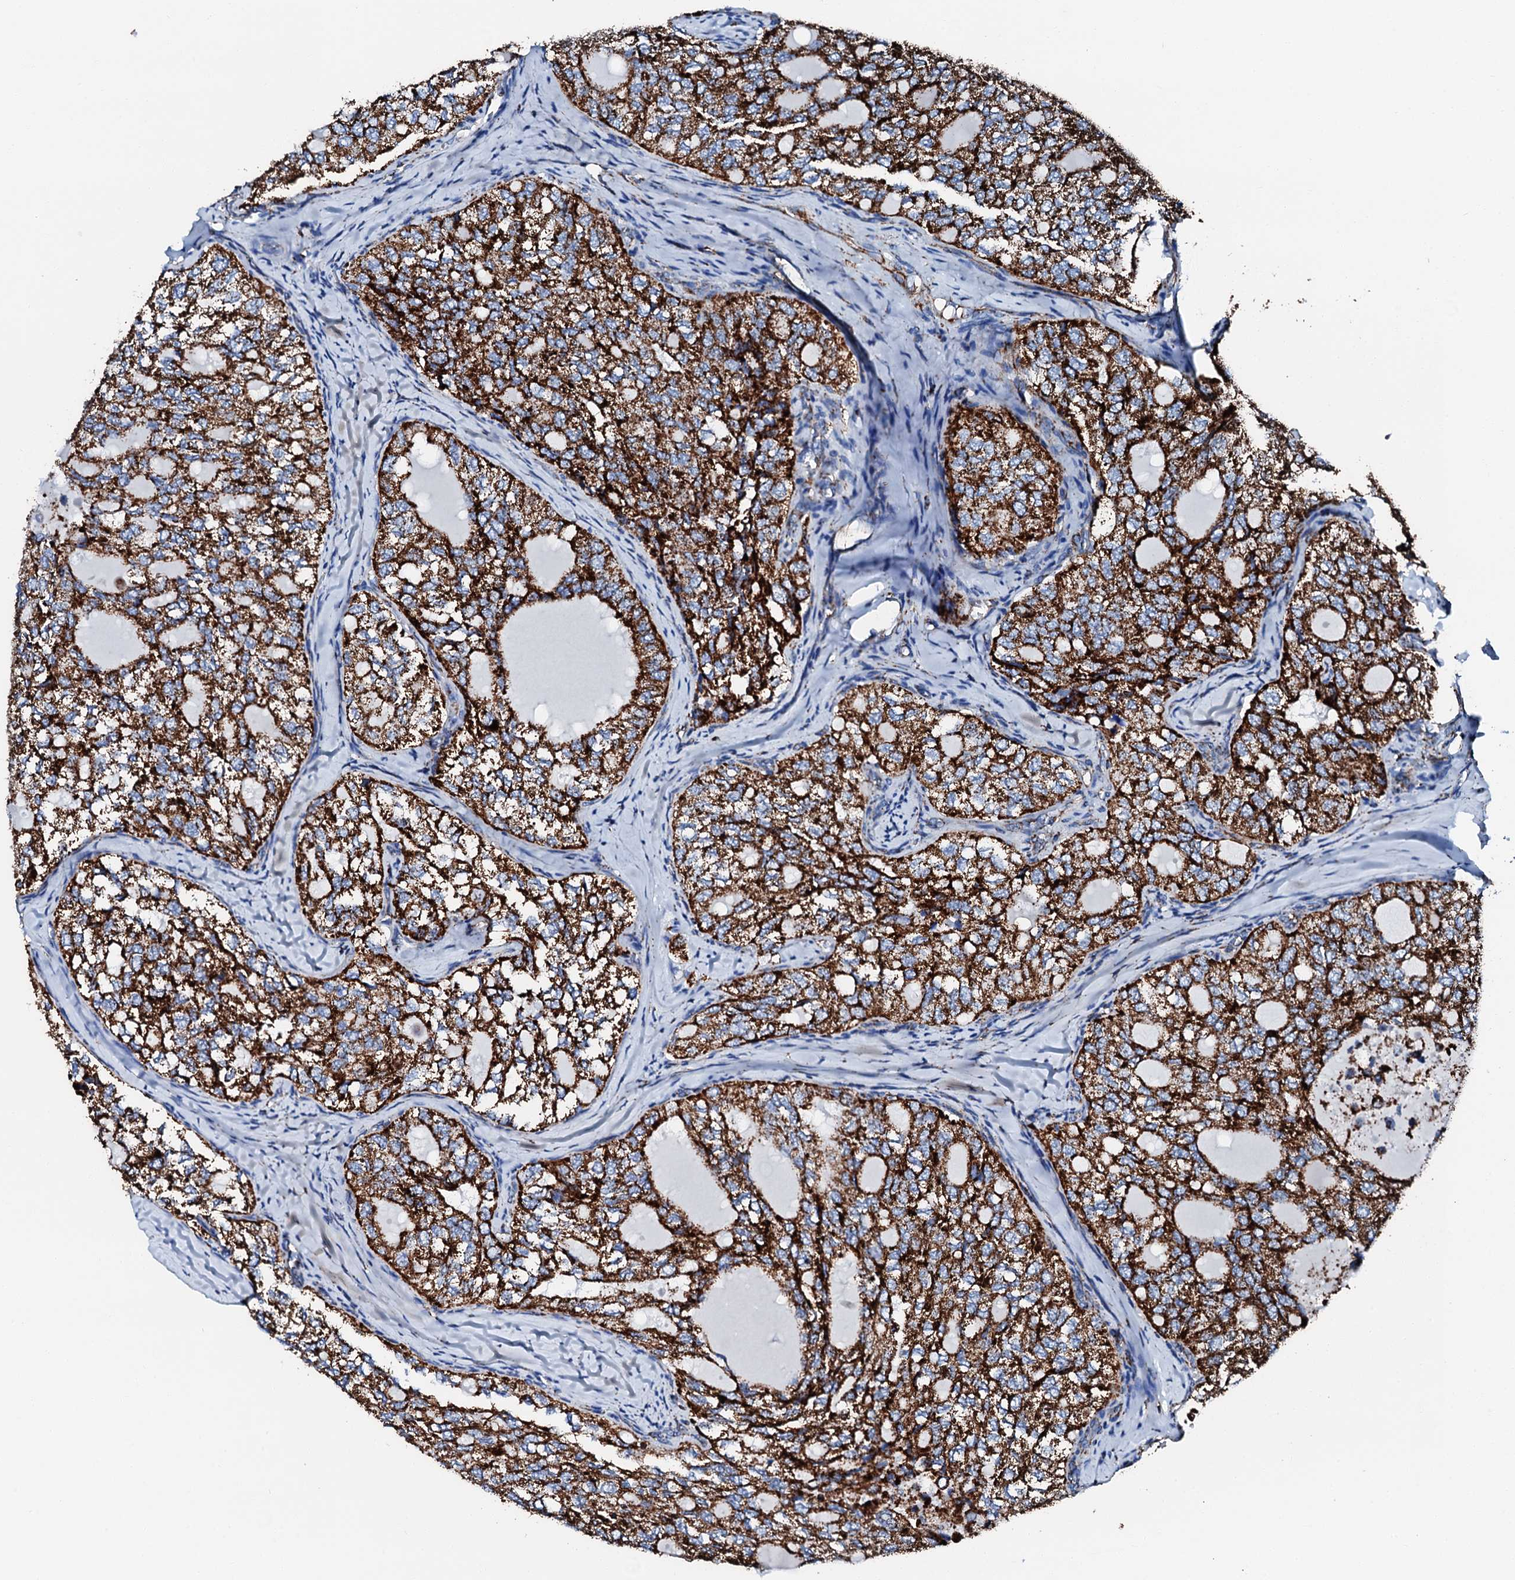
{"staining": {"intensity": "strong", "quantity": ">75%", "location": "cytoplasmic/membranous"}, "tissue": "thyroid cancer", "cell_type": "Tumor cells", "image_type": "cancer", "snomed": [{"axis": "morphology", "description": "Follicular adenoma carcinoma, NOS"}, {"axis": "topography", "description": "Thyroid gland"}], "caption": "The image shows staining of thyroid cancer (follicular adenoma carcinoma), revealing strong cytoplasmic/membranous protein staining (brown color) within tumor cells. (brown staining indicates protein expression, while blue staining denotes nuclei).", "gene": "HADH", "patient": {"sex": "male", "age": 75}}